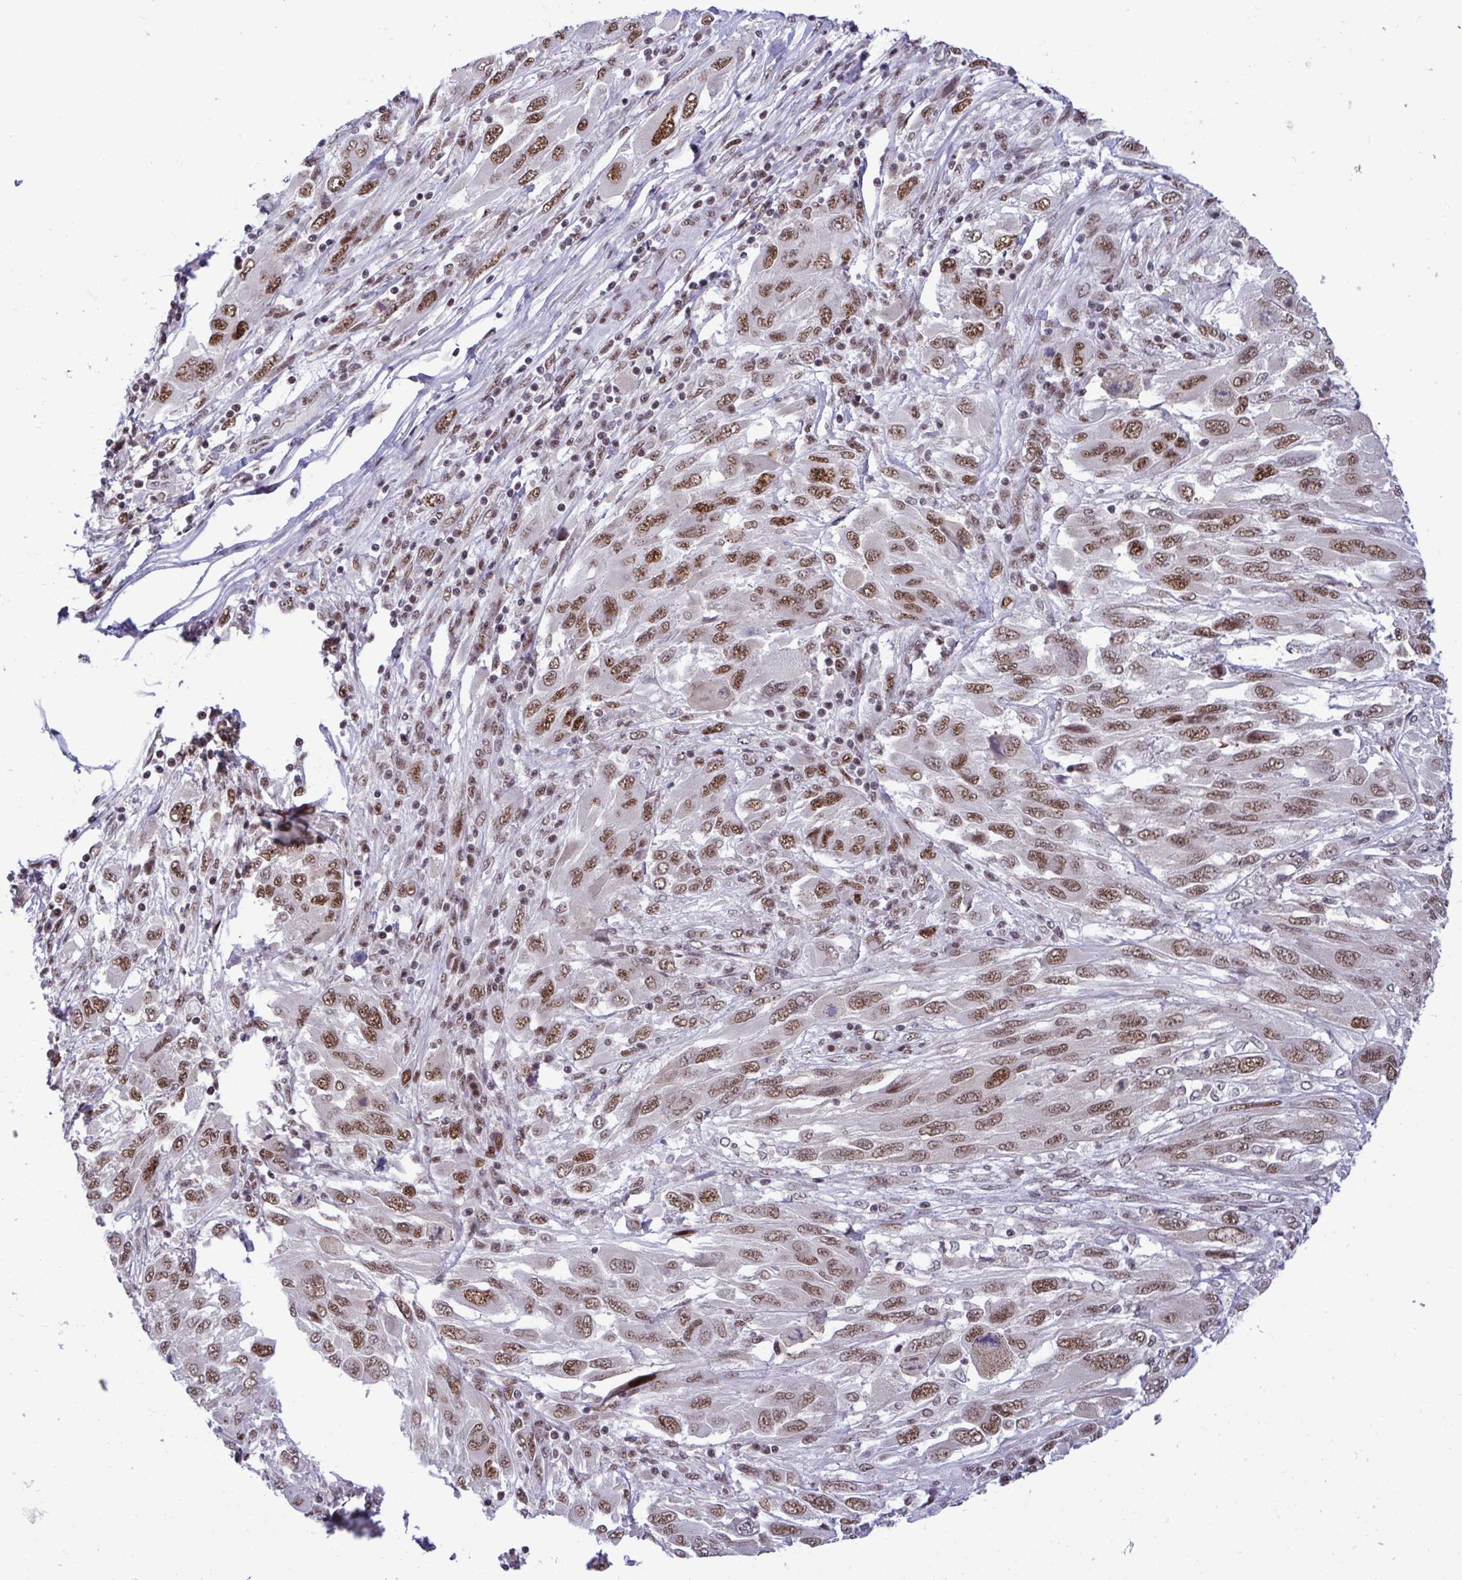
{"staining": {"intensity": "moderate", "quantity": ">75%", "location": "nuclear"}, "tissue": "melanoma", "cell_type": "Tumor cells", "image_type": "cancer", "snomed": [{"axis": "morphology", "description": "Malignant melanoma, NOS"}, {"axis": "topography", "description": "Skin"}], "caption": "Malignant melanoma was stained to show a protein in brown. There is medium levels of moderate nuclear staining in approximately >75% of tumor cells.", "gene": "WBP11", "patient": {"sex": "female", "age": 91}}